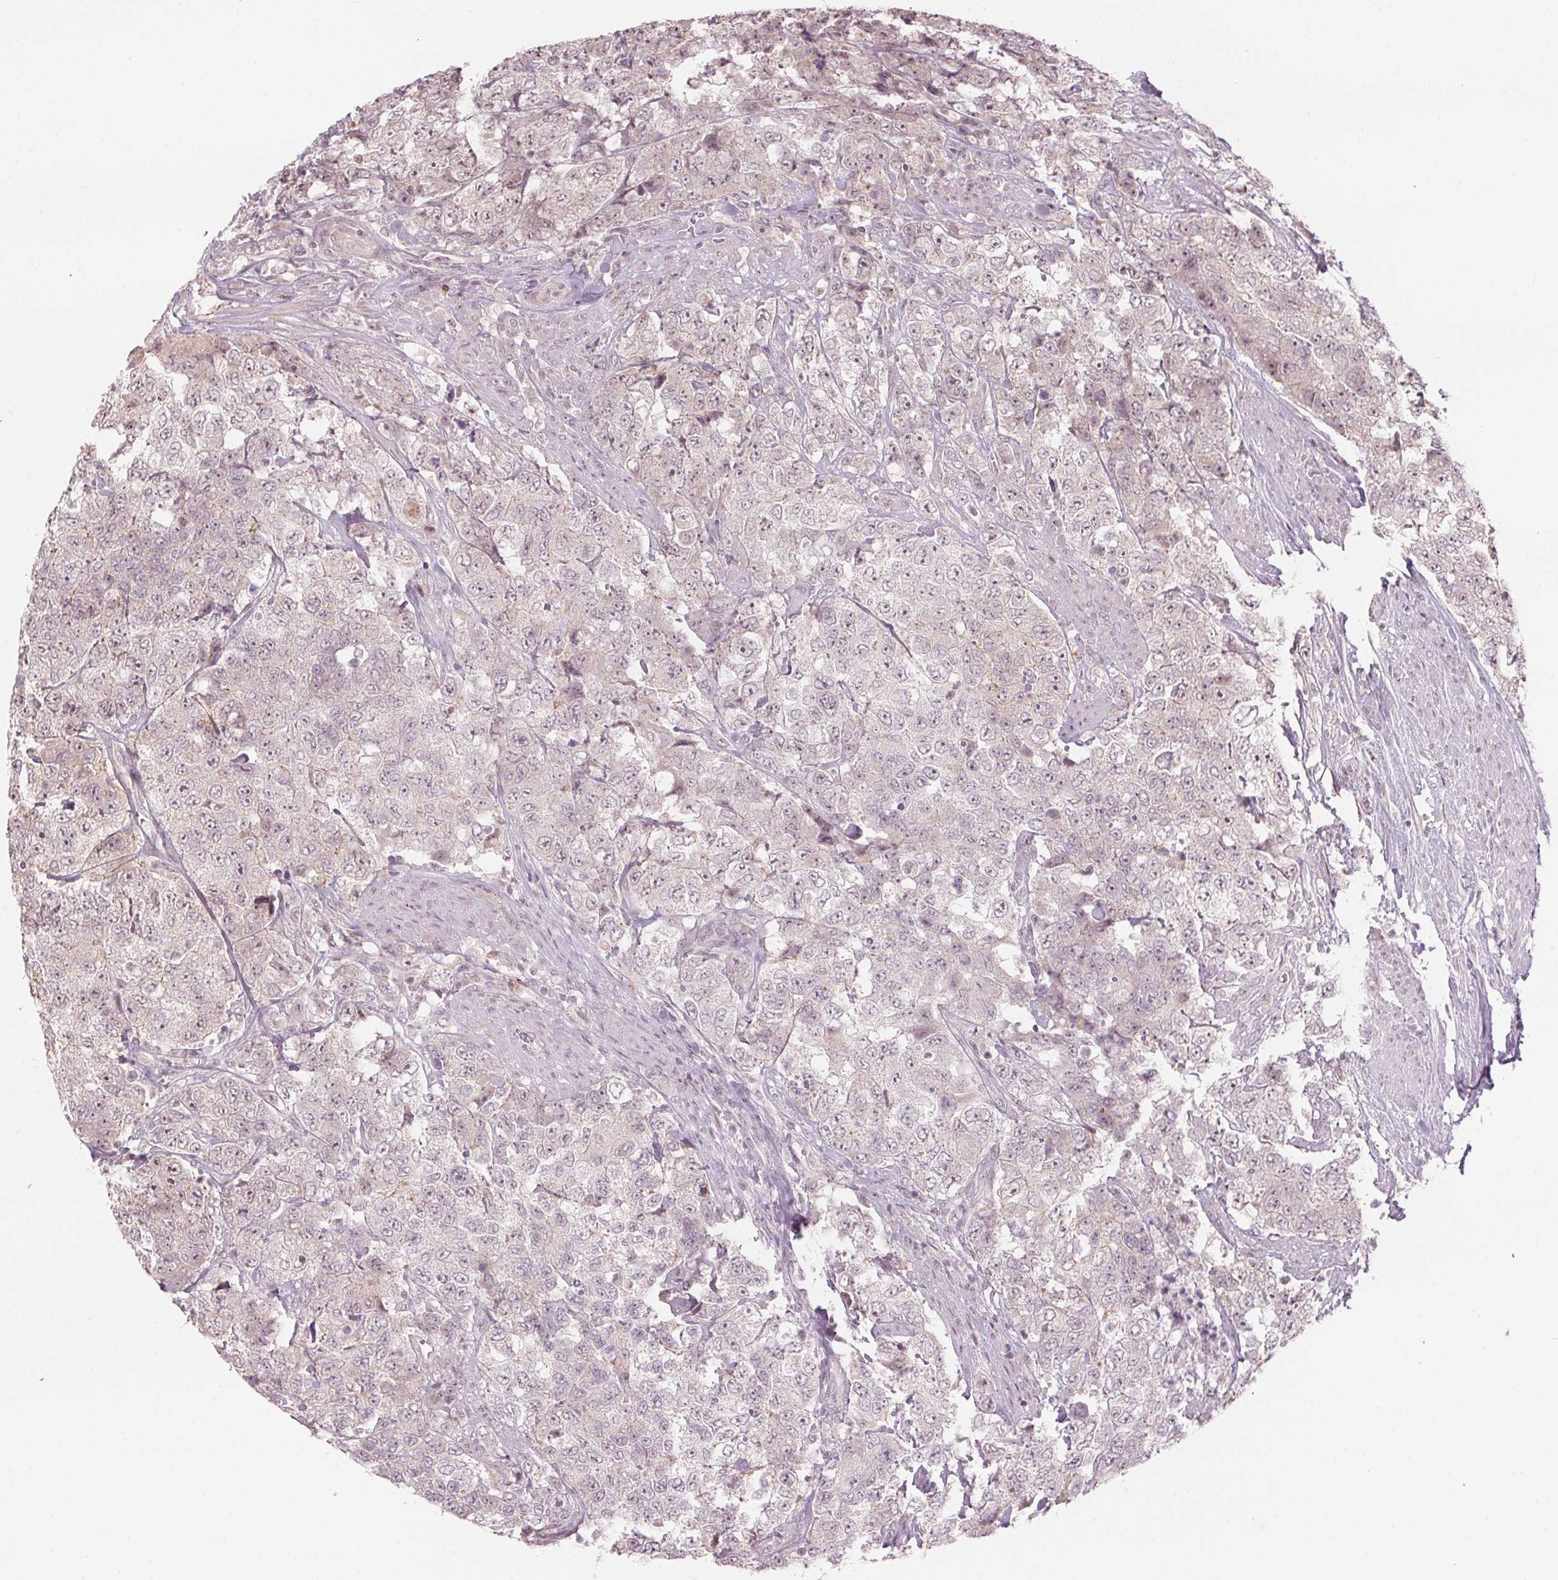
{"staining": {"intensity": "negative", "quantity": "none", "location": "none"}, "tissue": "urothelial cancer", "cell_type": "Tumor cells", "image_type": "cancer", "snomed": [{"axis": "morphology", "description": "Urothelial carcinoma, High grade"}, {"axis": "topography", "description": "Urinary bladder"}], "caption": "Tumor cells show no significant expression in urothelial cancer.", "gene": "TMED6", "patient": {"sex": "female", "age": 78}}